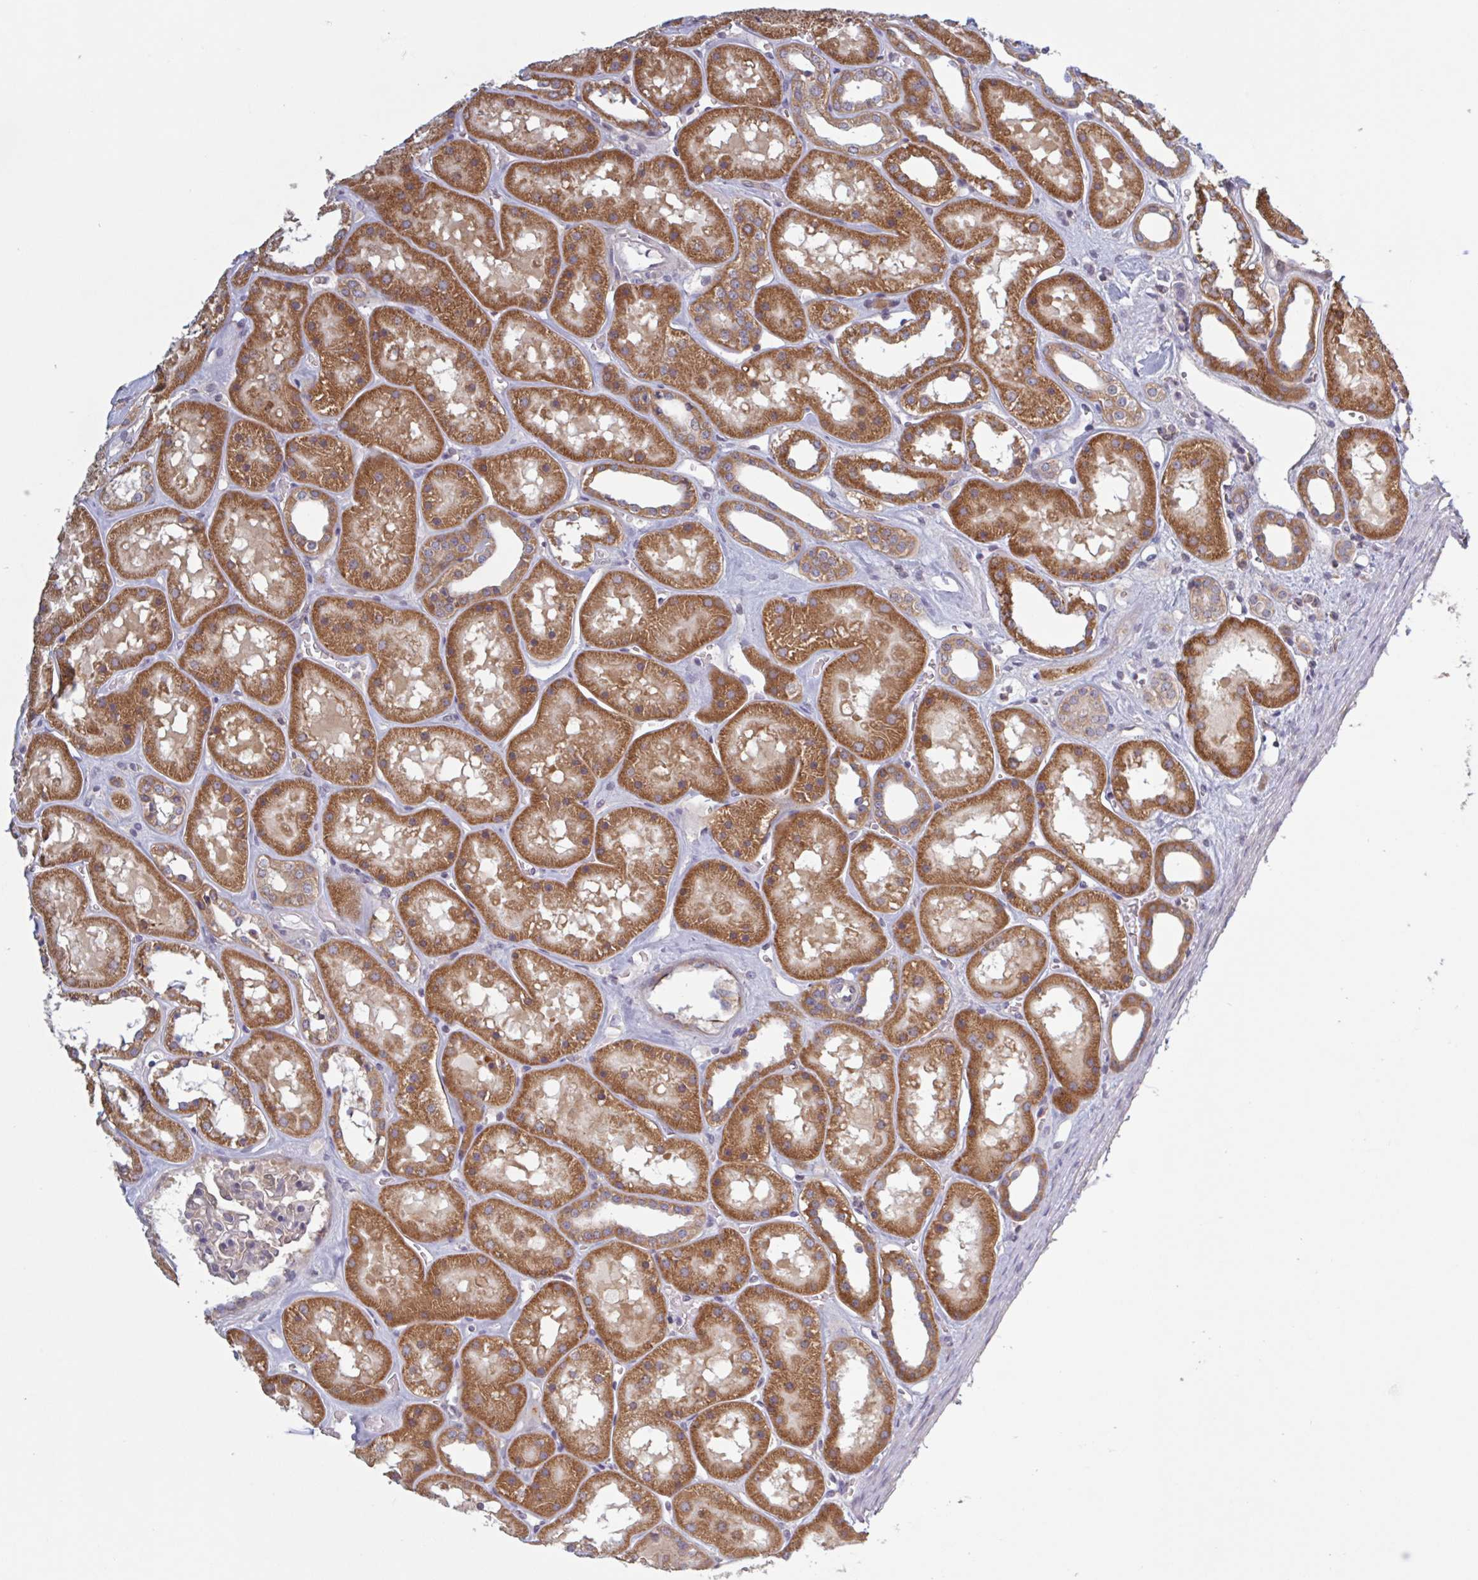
{"staining": {"intensity": "negative", "quantity": "none", "location": "none"}, "tissue": "kidney", "cell_type": "Cells in glomeruli", "image_type": "normal", "snomed": [{"axis": "morphology", "description": "Normal tissue, NOS"}, {"axis": "topography", "description": "Kidney"}], "caption": "Photomicrograph shows no protein staining in cells in glomeruli of normal kidney. The staining is performed using DAB (3,3'-diaminobenzidine) brown chromogen with nuclei counter-stained in using hematoxylin.", "gene": "SURF1", "patient": {"sex": "female", "age": 41}}